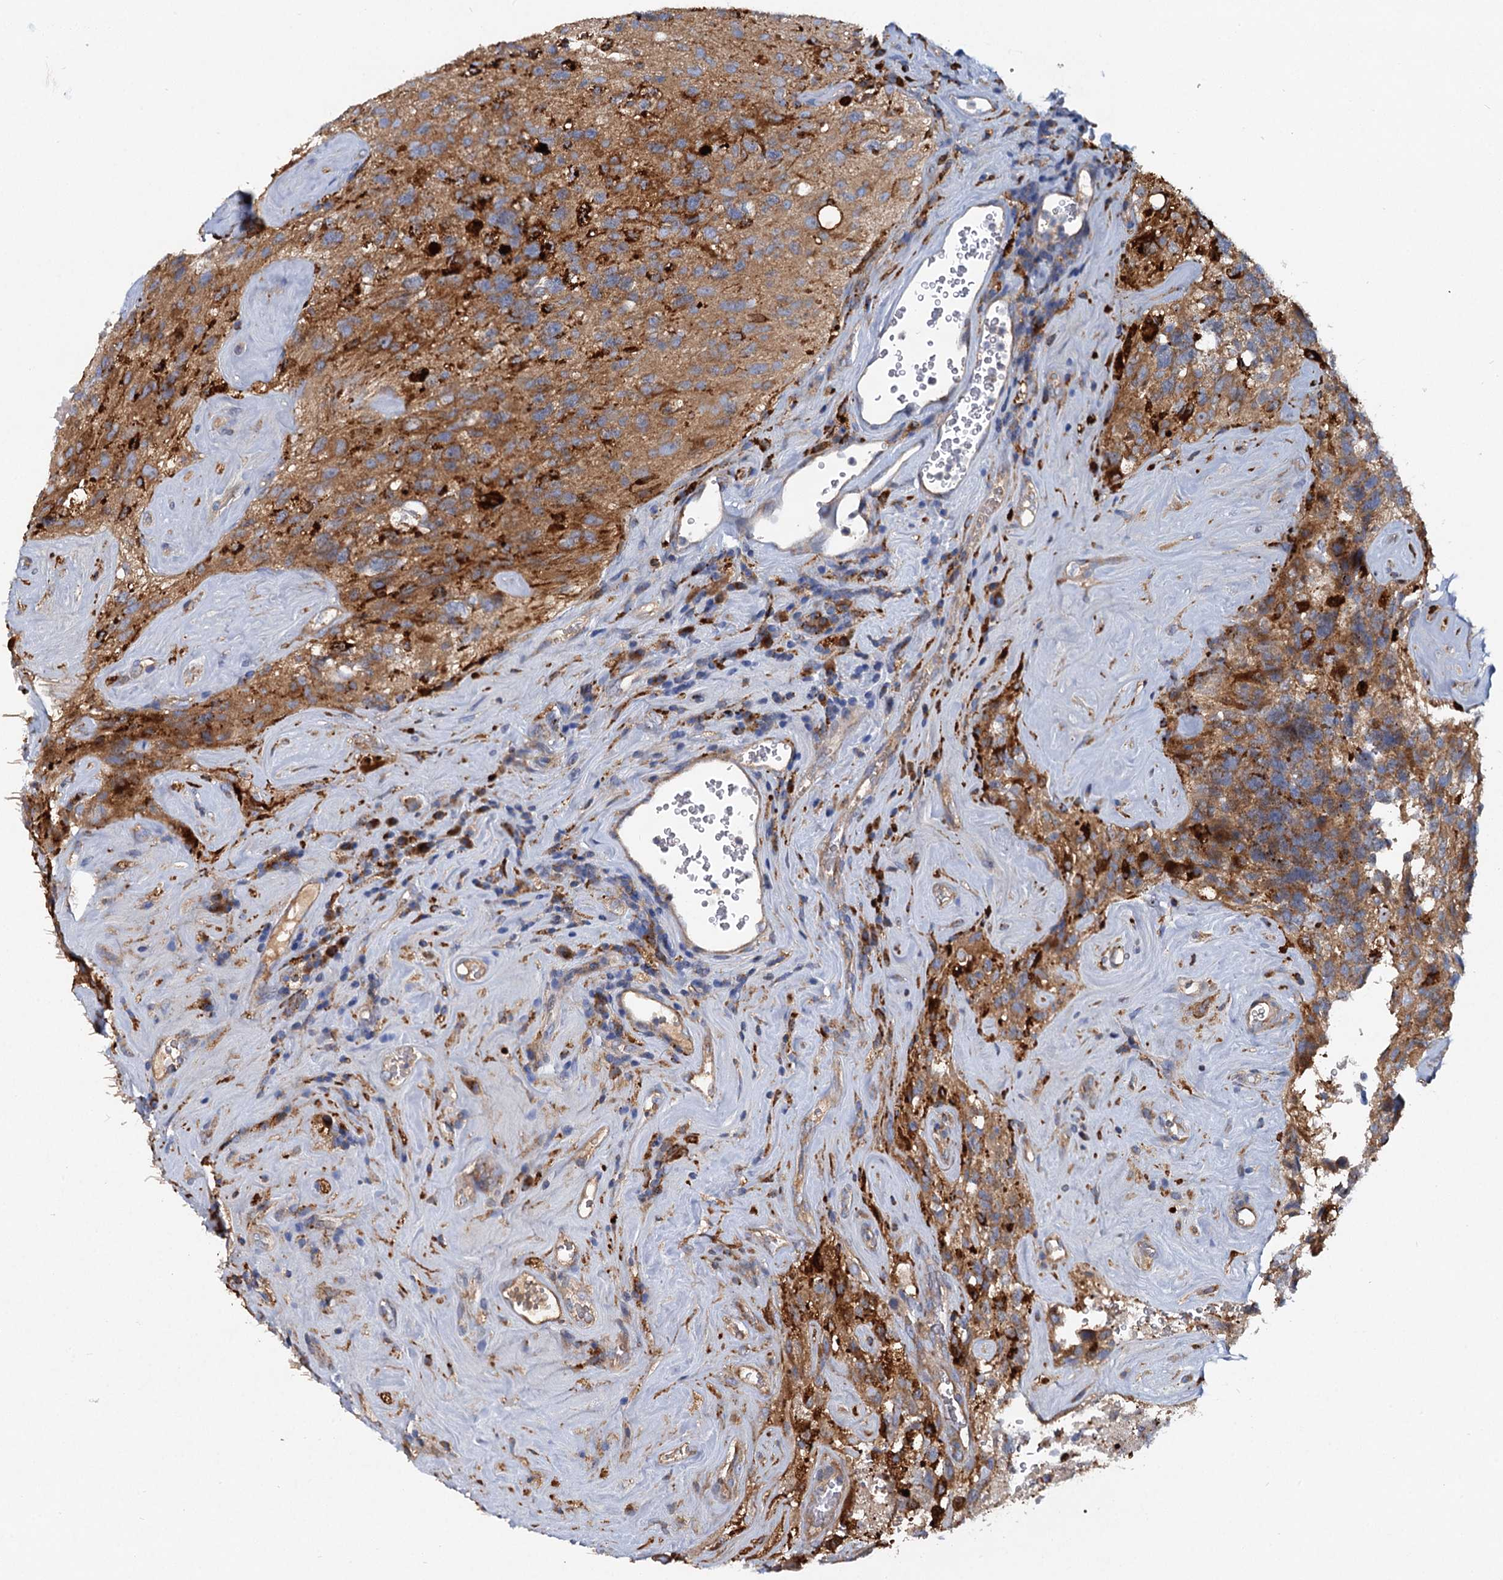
{"staining": {"intensity": "moderate", "quantity": ">75%", "location": "cytoplasmic/membranous"}, "tissue": "glioma", "cell_type": "Tumor cells", "image_type": "cancer", "snomed": [{"axis": "morphology", "description": "Glioma, malignant, High grade"}, {"axis": "topography", "description": "Brain"}], "caption": "The immunohistochemical stain shows moderate cytoplasmic/membranous staining in tumor cells of malignant glioma (high-grade) tissue.", "gene": "ALKBH7", "patient": {"sex": "male", "age": 69}}